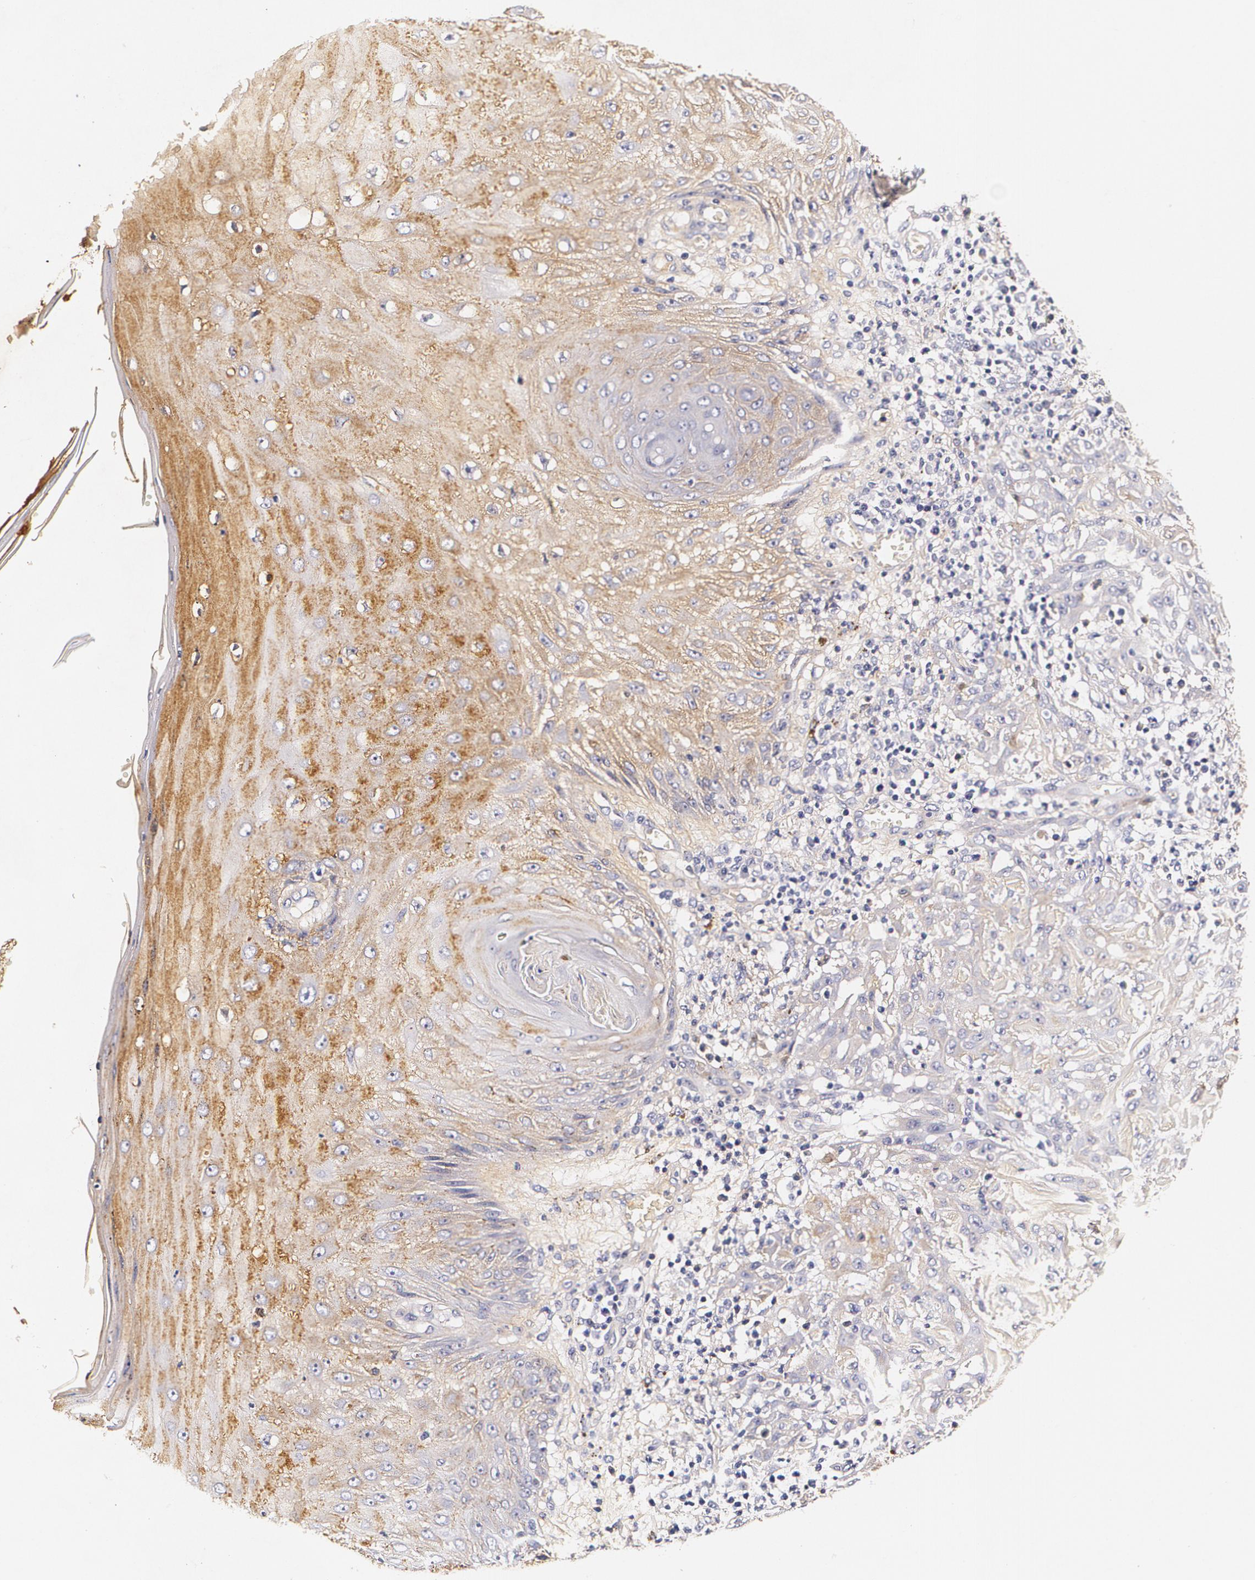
{"staining": {"intensity": "weak", "quantity": "25%-75%", "location": "cytoplasmic/membranous"}, "tissue": "skin cancer", "cell_type": "Tumor cells", "image_type": "cancer", "snomed": [{"axis": "morphology", "description": "Squamous cell carcinoma, NOS"}, {"axis": "topography", "description": "Skin"}], "caption": "A high-resolution histopathology image shows IHC staining of squamous cell carcinoma (skin), which demonstrates weak cytoplasmic/membranous expression in about 25%-75% of tumor cells.", "gene": "TTR", "patient": {"sex": "male", "age": 24}}